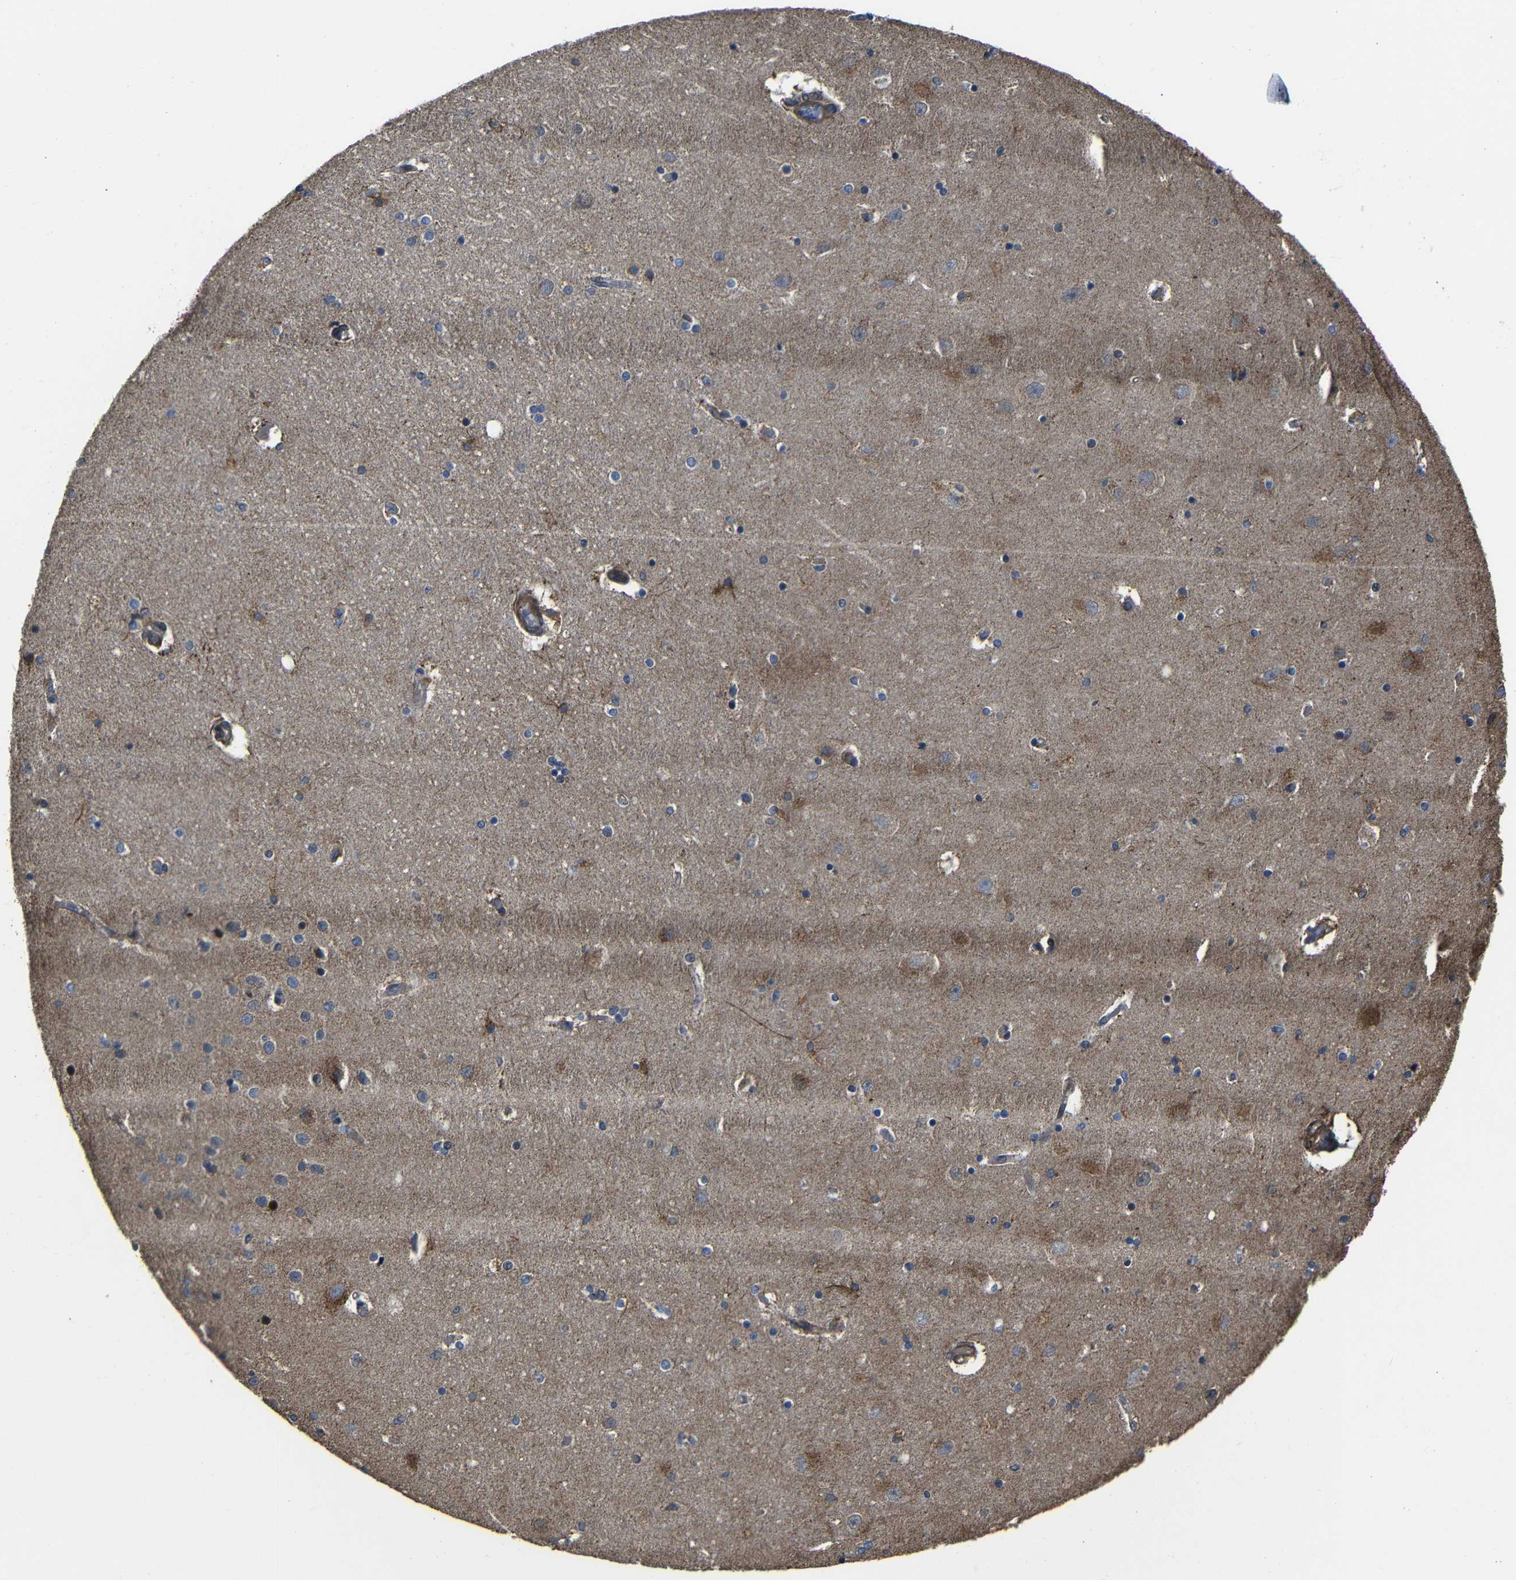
{"staining": {"intensity": "weak", "quantity": "<25%", "location": "cytoplasmic/membranous"}, "tissue": "hippocampus", "cell_type": "Glial cells", "image_type": "normal", "snomed": [{"axis": "morphology", "description": "Normal tissue, NOS"}, {"axis": "topography", "description": "Hippocampus"}], "caption": "This is an immunohistochemistry image of unremarkable human hippocampus. There is no staining in glial cells.", "gene": "SNN", "patient": {"sex": "female", "age": 54}}